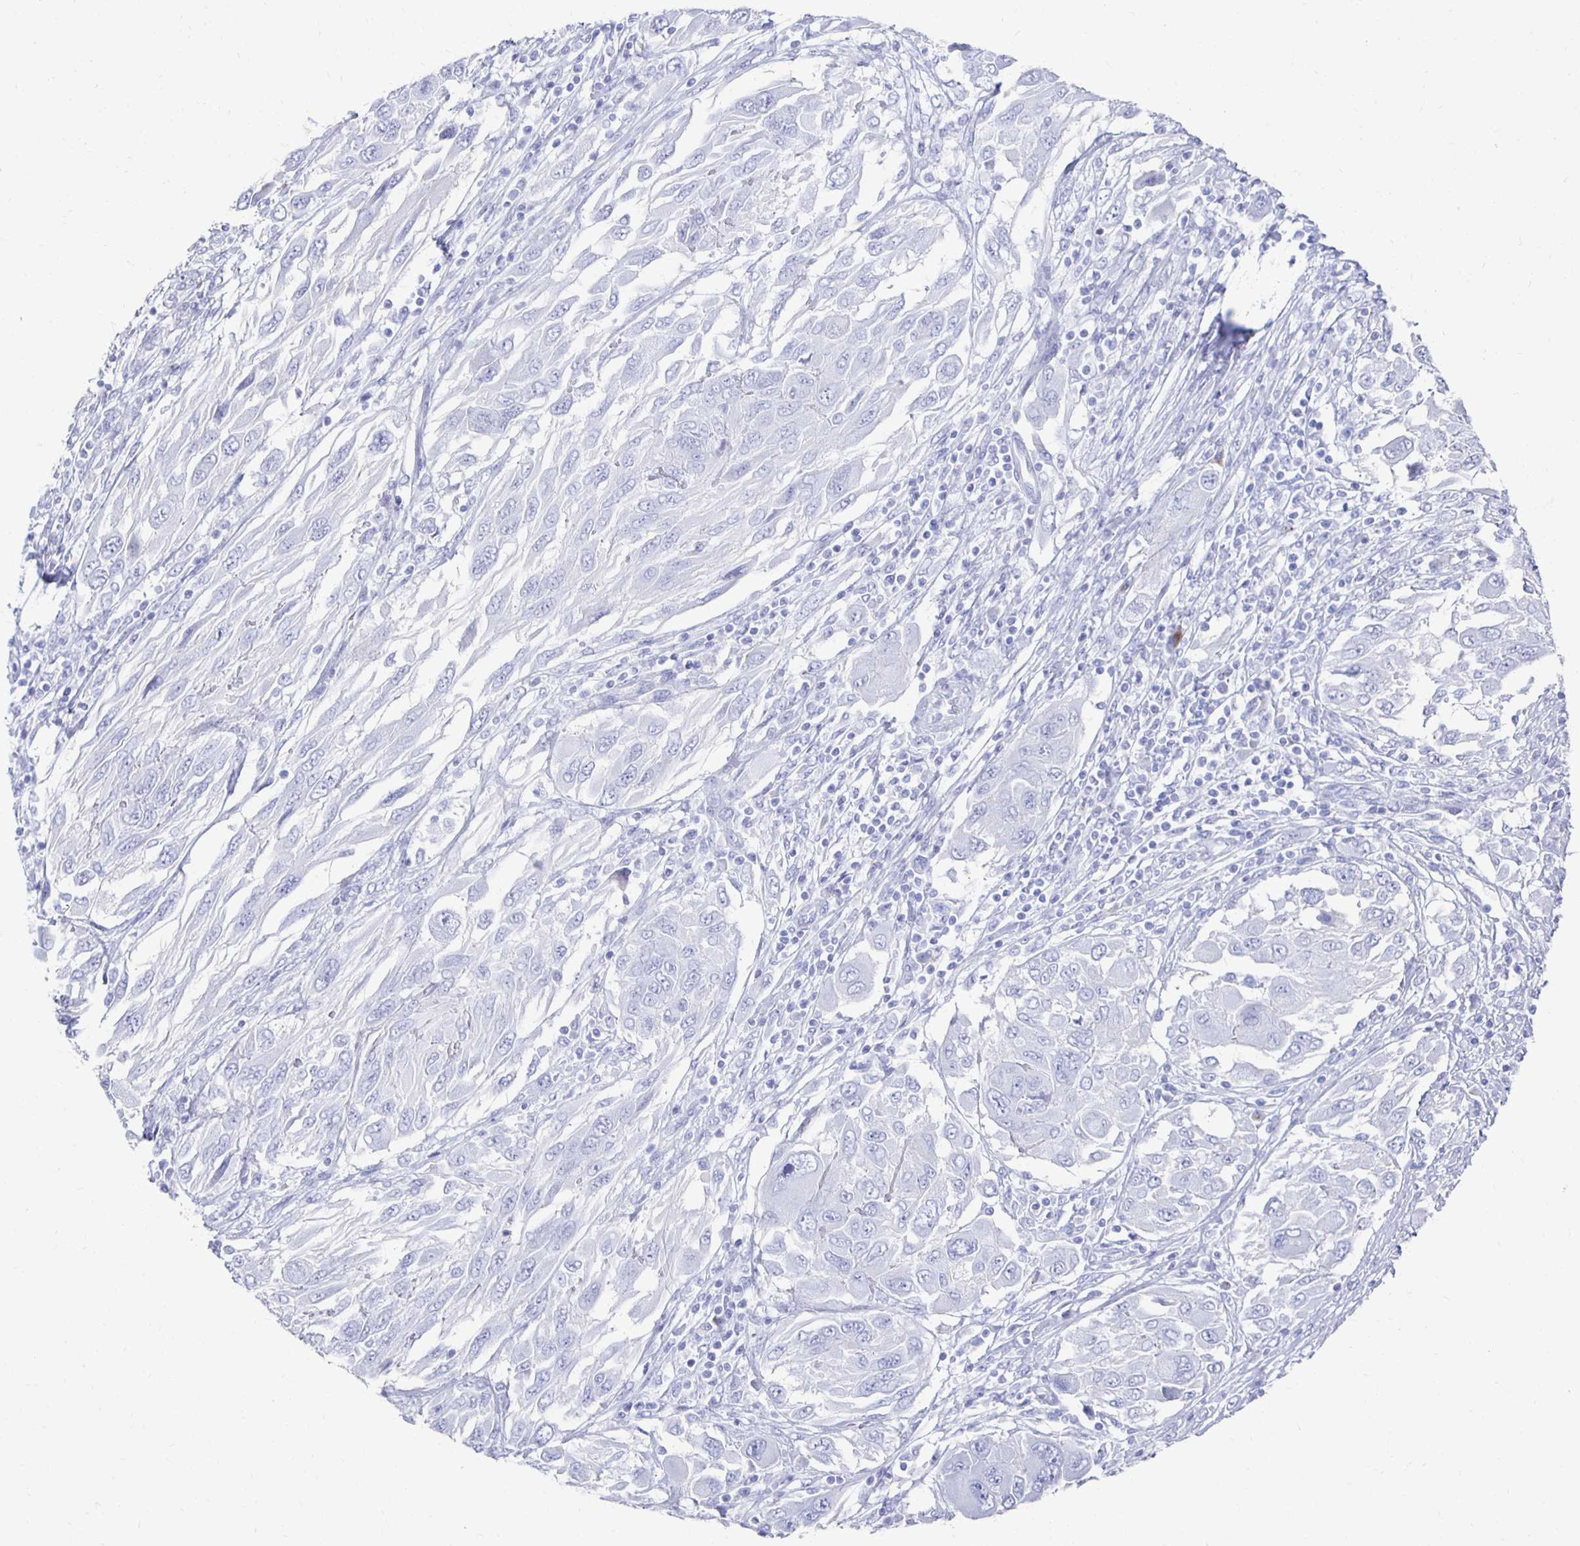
{"staining": {"intensity": "negative", "quantity": "none", "location": "none"}, "tissue": "melanoma", "cell_type": "Tumor cells", "image_type": "cancer", "snomed": [{"axis": "morphology", "description": "Malignant melanoma, NOS"}, {"axis": "topography", "description": "Skin"}], "caption": "High magnification brightfield microscopy of melanoma stained with DAB (3,3'-diaminobenzidine) (brown) and counterstained with hematoxylin (blue): tumor cells show no significant staining.", "gene": "PRDM7", "patient": {"sex": "female", "age": 91}}